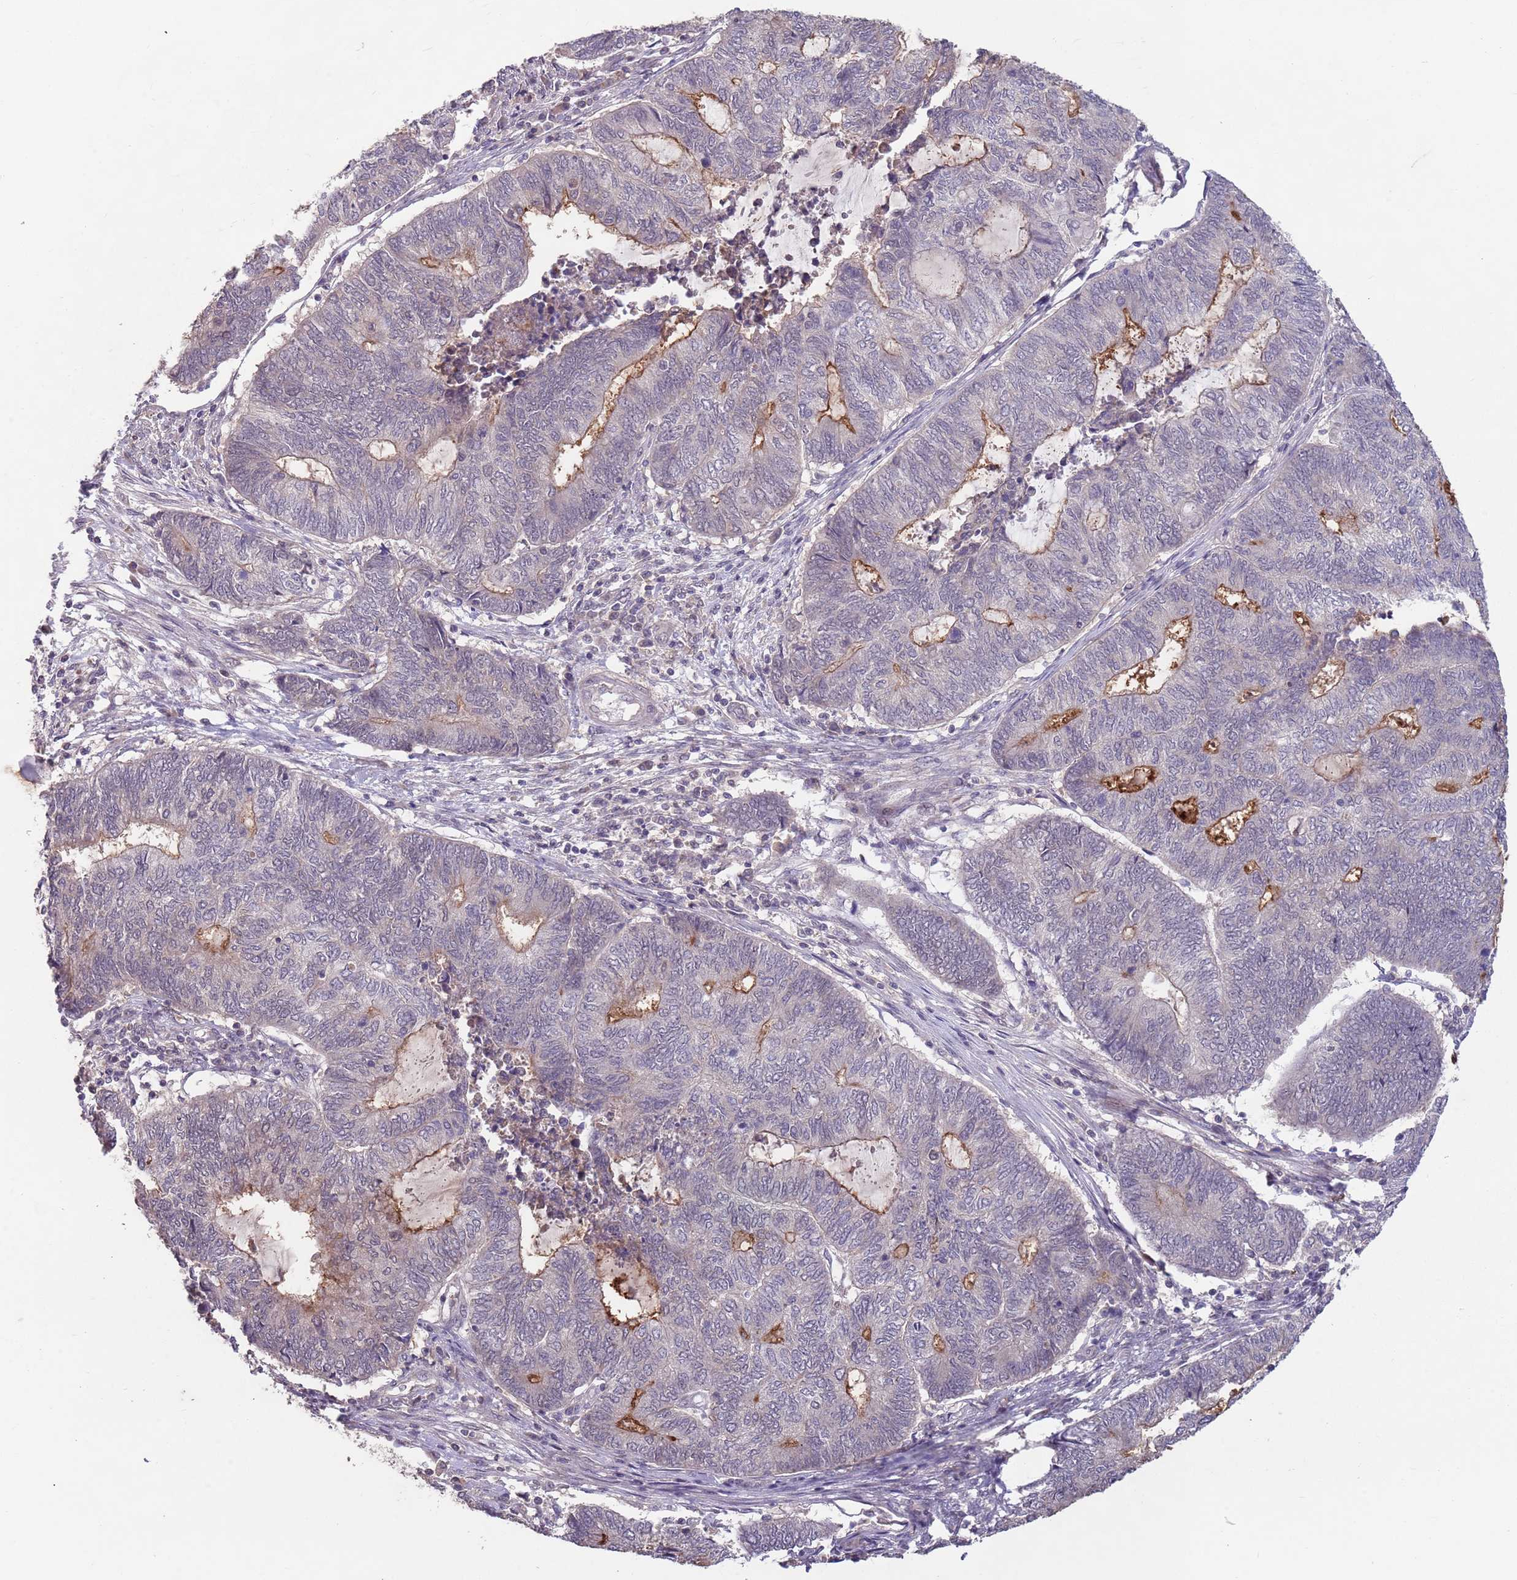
{"staining": {"intensity": "moderate", "quantity": "<25%", "location": "cytoplasmic/membranous"}, "tissue": "endometrial cancer", "cell_type": "Tumor cells", "image_type": "cancer", "snomed": [{"axis": "morphology", "description": "Adenocarcinoma, NOS"}, {"axis": "topography", "description": "Uterus"}, {"axis": "topography", "description": "Endometrium"}], "caption": "Approximately <25% of tumor cells in human adenocarcinoma (endometrial) reveal moderate cytoplasmic/membranous protein expression as visualized by brown immunohistochemical staining.", "gene": "MEI1", "patient": {"sex": "female", "age": 70}}